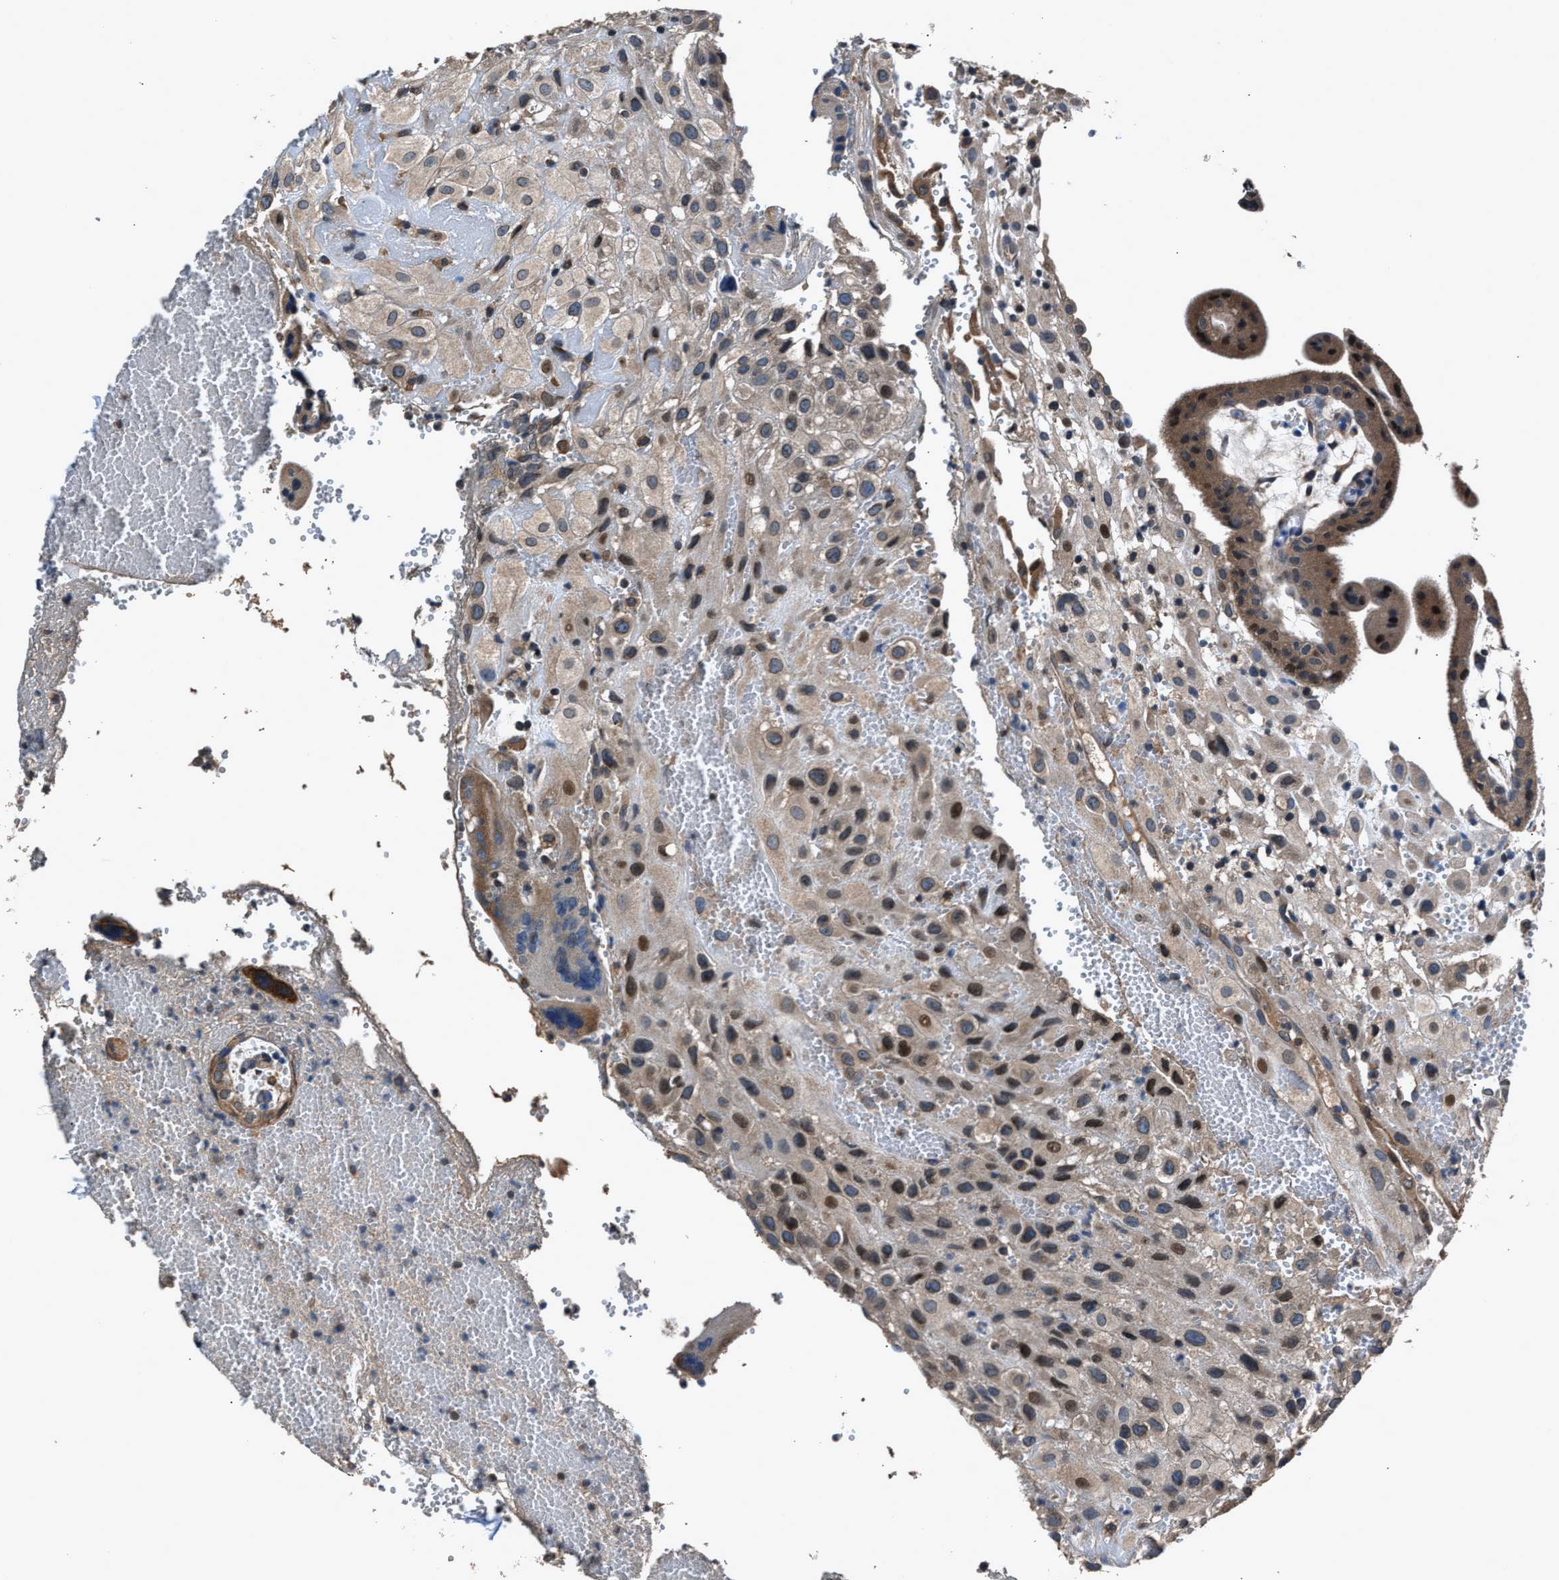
{"staining": {"intensity": "moderate", "quantity": "<25%", "location": "cytoplasmic/membranous,nuclear"}, "tissue": "placenta", "cell_type": "Decidual cells", "image_type": "normal", "snomed": [{"axis": "morphology", "description": "Normal tissue, NOS"}, {"axis": "topography", "description": "Placenta"}], "caption": "Immunohistochemistry (IHC) photomicrograph of normal placenta: placenta stained using immunohistochemistry demonstrates low levels of moderate protein expression localized specifically in the cytoplasmic/membranous,nuclear of decidual cells, appearing as a cytoplasmic/membranous,nuclear brown color.", "gene": "TNRC18", "patient": {"sex": "female", "age": 18}}